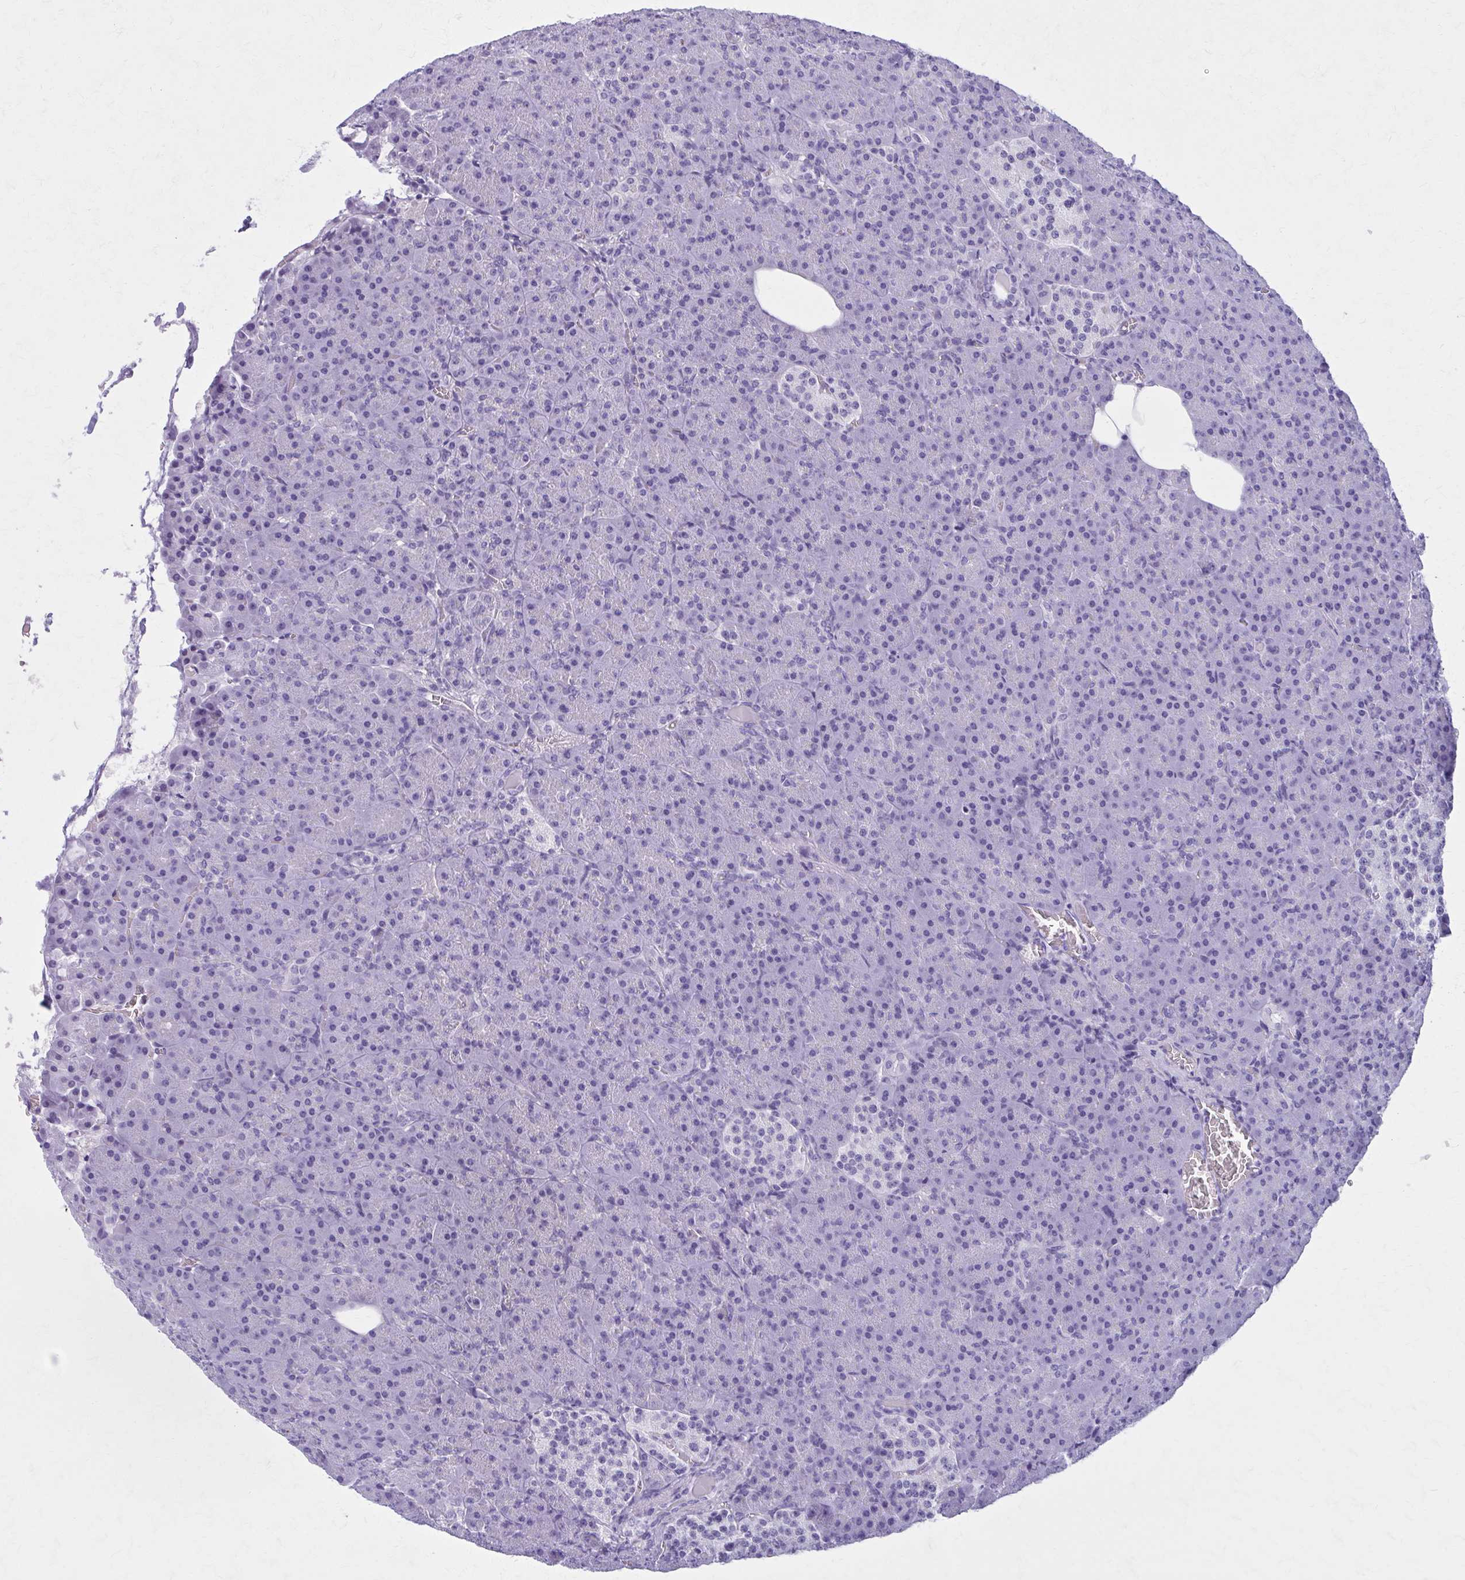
{"staining": {"intensity": "negative", "quantity": "none", "location": "none"}, "tissue": "pancreas", "cell_type": "Exocrine glandular cells", "image_type": "normal", "snomed": [{"axis": "morphology", "description": "Normal tissue, NOS"}, {"axis": "topography", "description": "Pancreas"}], "caption": "Immunohistochemical staining of normal pancreas demonstrates no significant staining in exocrine glandular cells. The staining is performed using DAB brown chromogen with nuclei counter-stained in using hematoxylin.", "gene": "GFAP", "patient": {"sex": "female", "age": 74}}